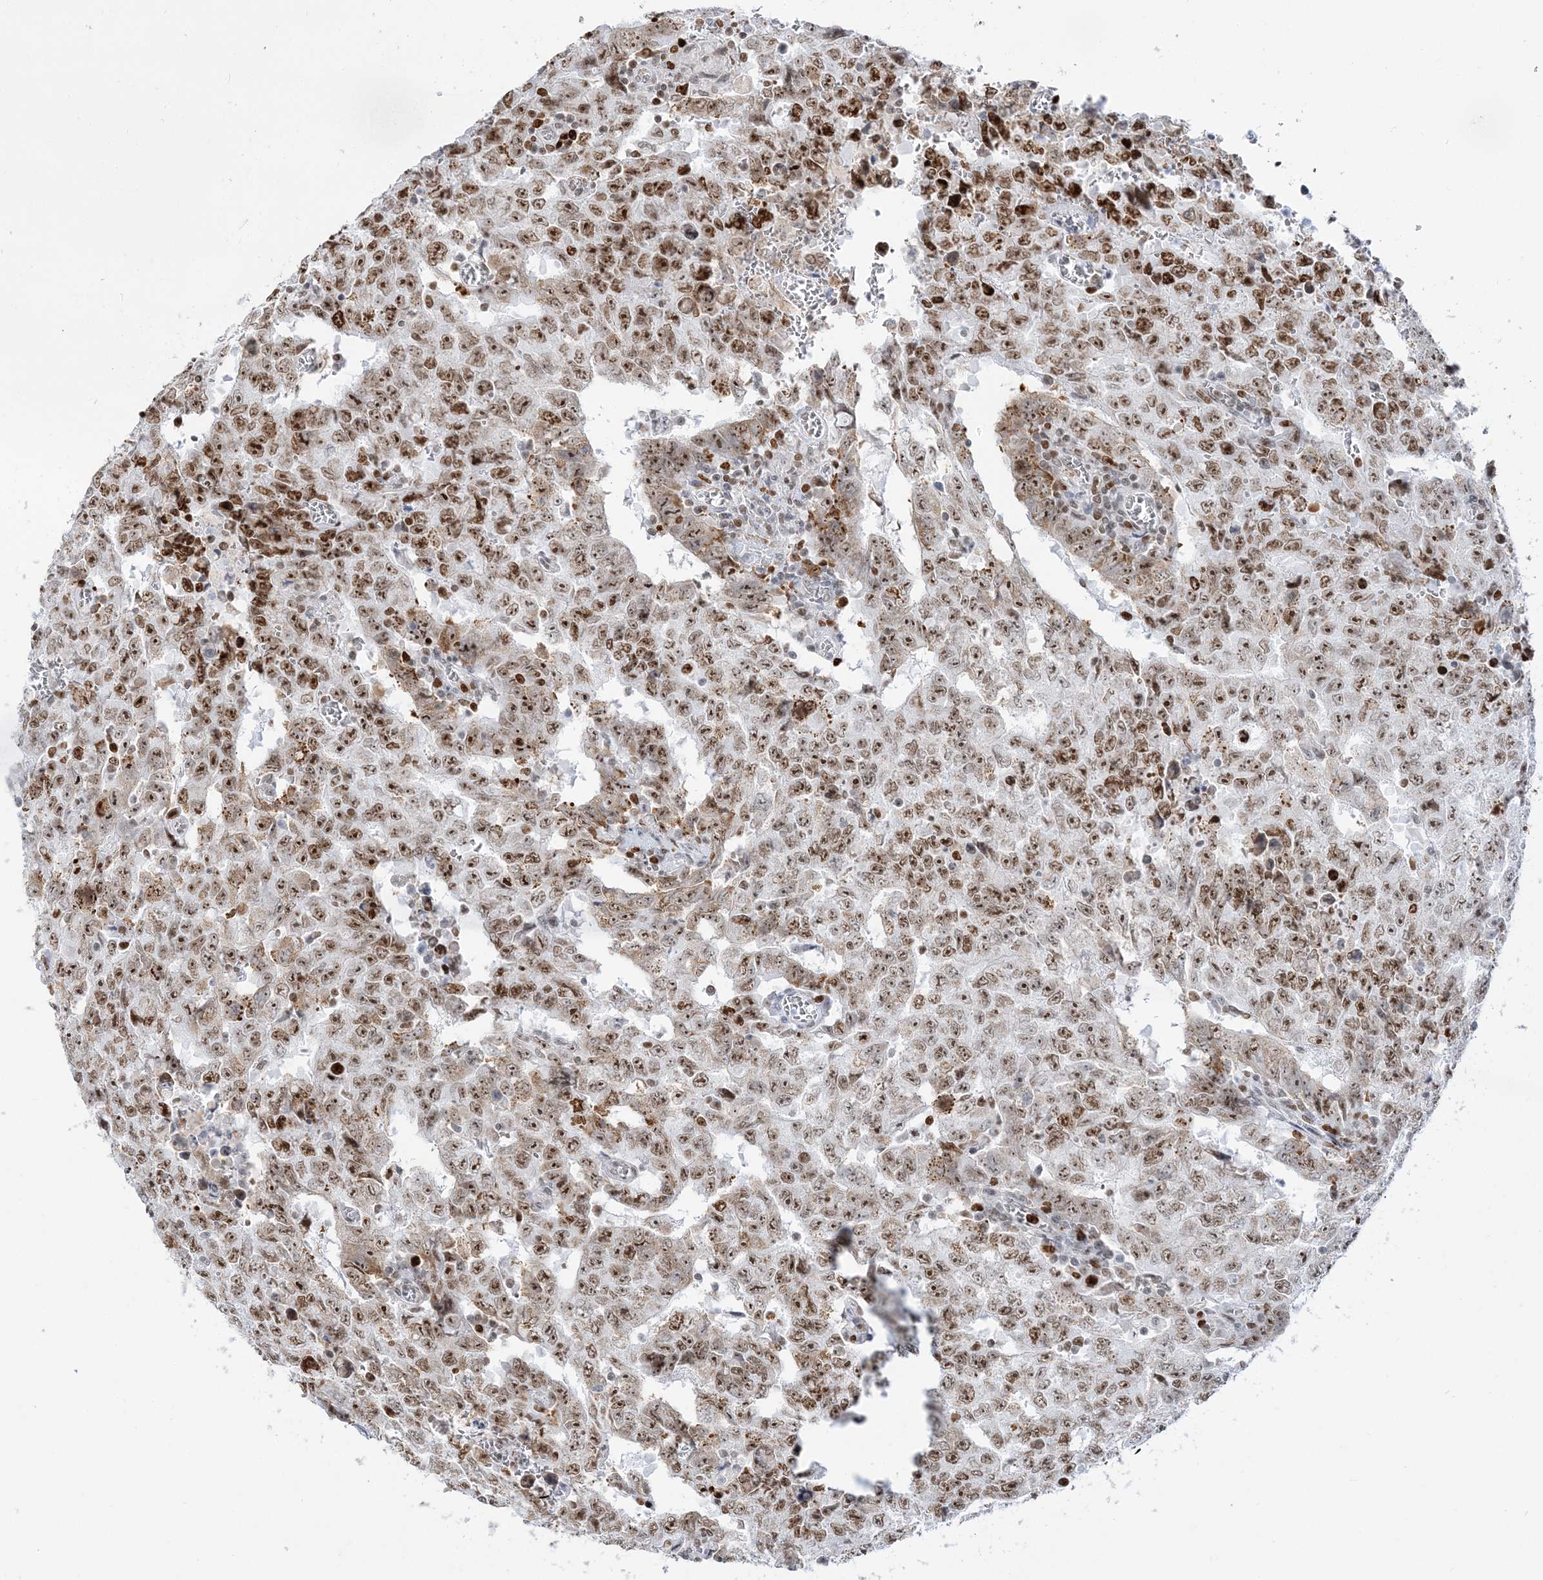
{"staining": {"intensity": "moderate", "quantity": ">75%", "location": "nuclear"}, "tissue": "testis cancer", "cell_type": "Tumor cells", "image_type": "cancer", "snomed": [{"axis": "morphology", "description": "Carcinoma, Embryonal, NOS"}, {"axis": "topography", "description": "Testis"}], "caption": "The micrograph demonstrates staining of testis embryonal carcinoma, revealing moderate nuclear protein positivity (brown color) within tumor cells.", "gene": "DDX21", "patient": {"sex": "male", "age": 26}}